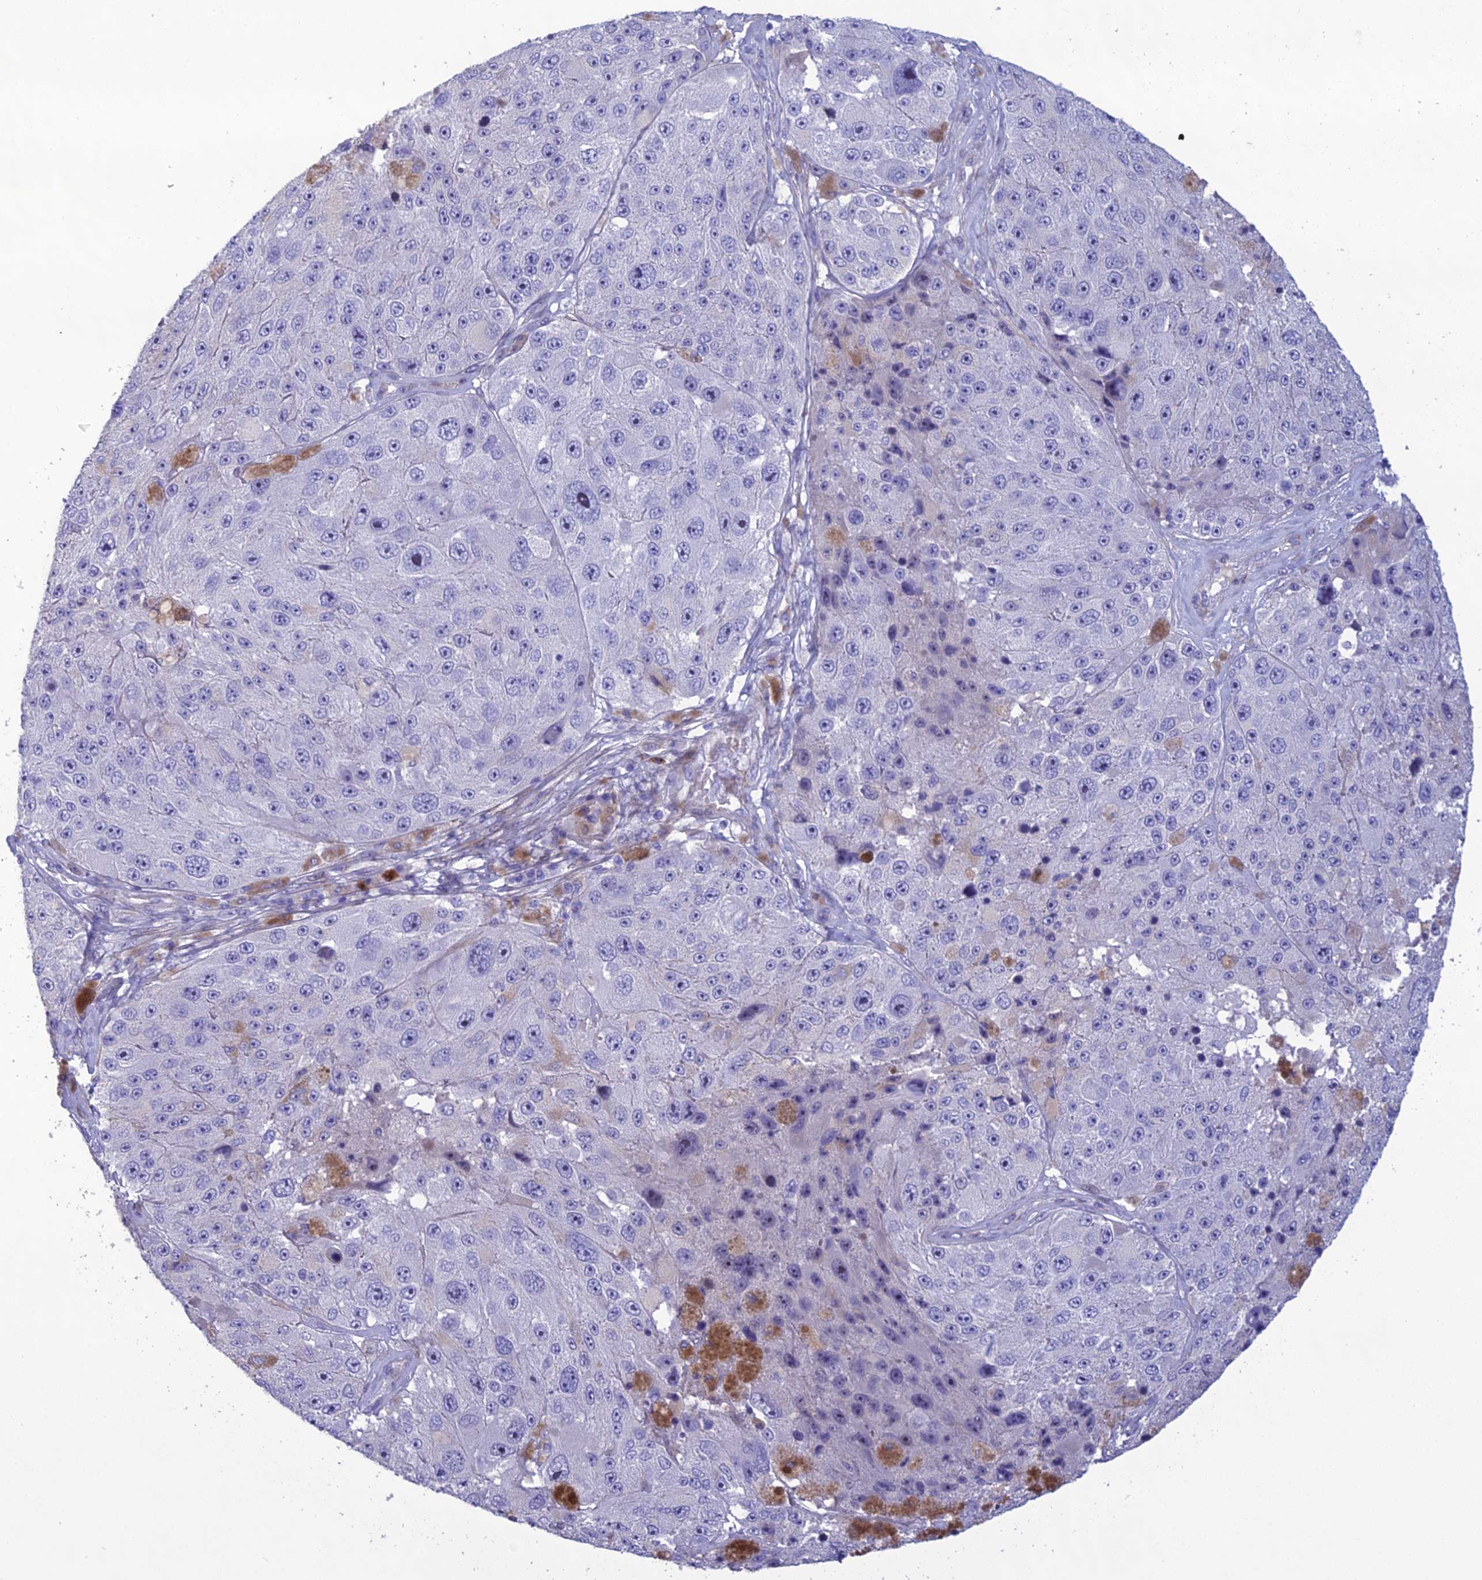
{"staining": {"intensity": "negative", "quantity": "none", "location": "none"}, "tissue": "melanoma", "cell_type": "Tumor cells", "image_type": "cancer", "snomed": [{"axis": "morphology", "description": "Malignant melanoma, Metastatic site"}, {"axis": "topography", "description": "Lymph node"}], "caption": "IHC of human malignant melanoma (metastatic site) displays no expression in tumor cells.", "gene": "OR56B1", "patient": {"sex": "male", "age": 62}}